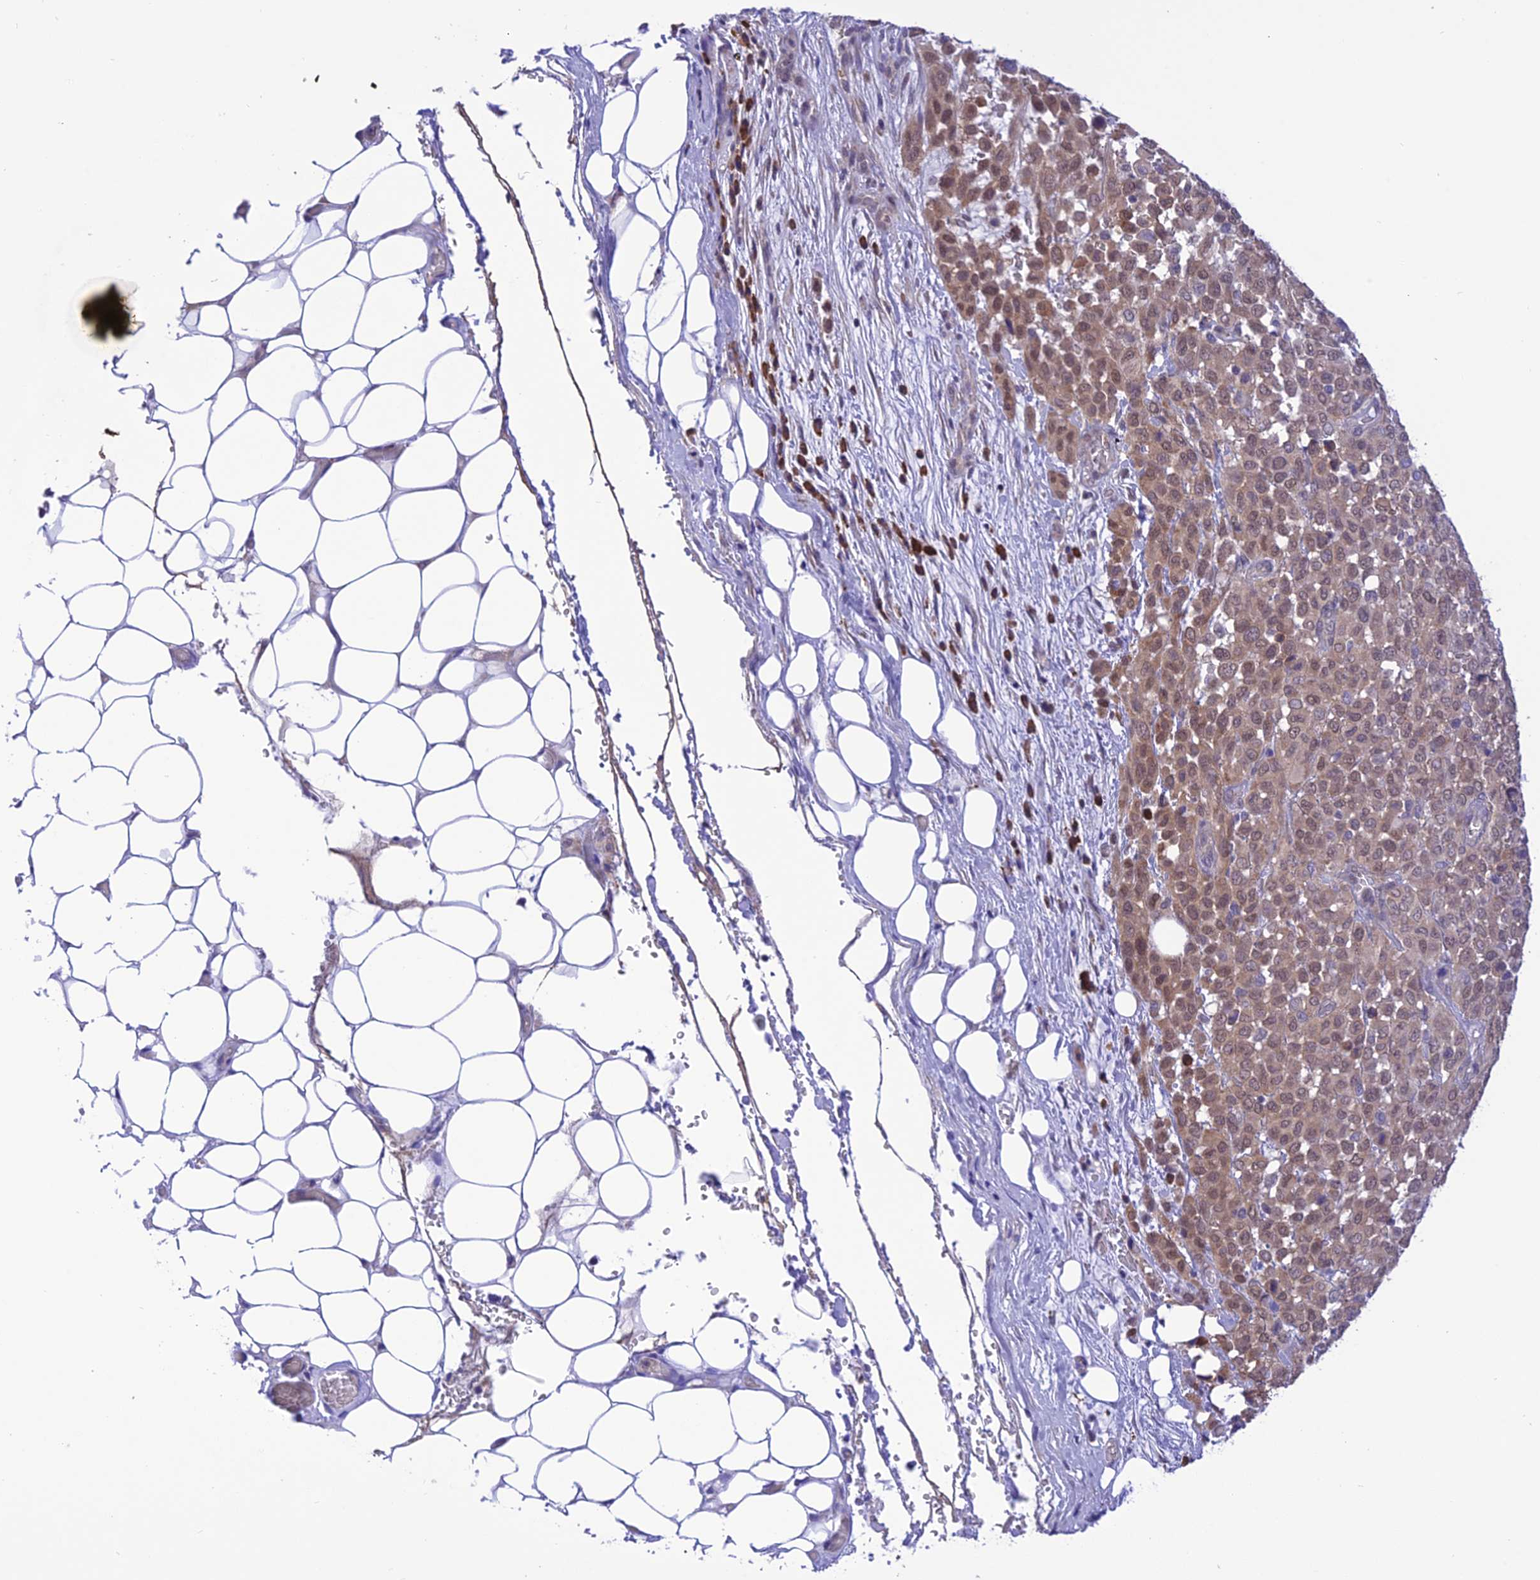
{"staining": {"intensity": "weak", "quantity": "25%-75%", "location": "cytoplasmic/membranous,nuclear"}, "tissue": "melanoma", "cell_type": "Tumor cells", "image_type": "cancer", "snomed": [{"axis": "morphology", "description": "Malignant melanoma, Metastatic site"}, {"axis": "topography", "description": "Skin"}], "caption": "Immunohistochemistry (IHC) micrograph of neoplastic tissue: malignant melanoma (metastatic site) stained using IHC displays low levels of weak protein expression localized specifically in the cytoplasmic/membranous and nuclear of tumor cells, appearing as a cytoplasmic/membranous and nuclear brown color.", "gene": "RNF126", "patient": {"sex": "female", "age": 81}}